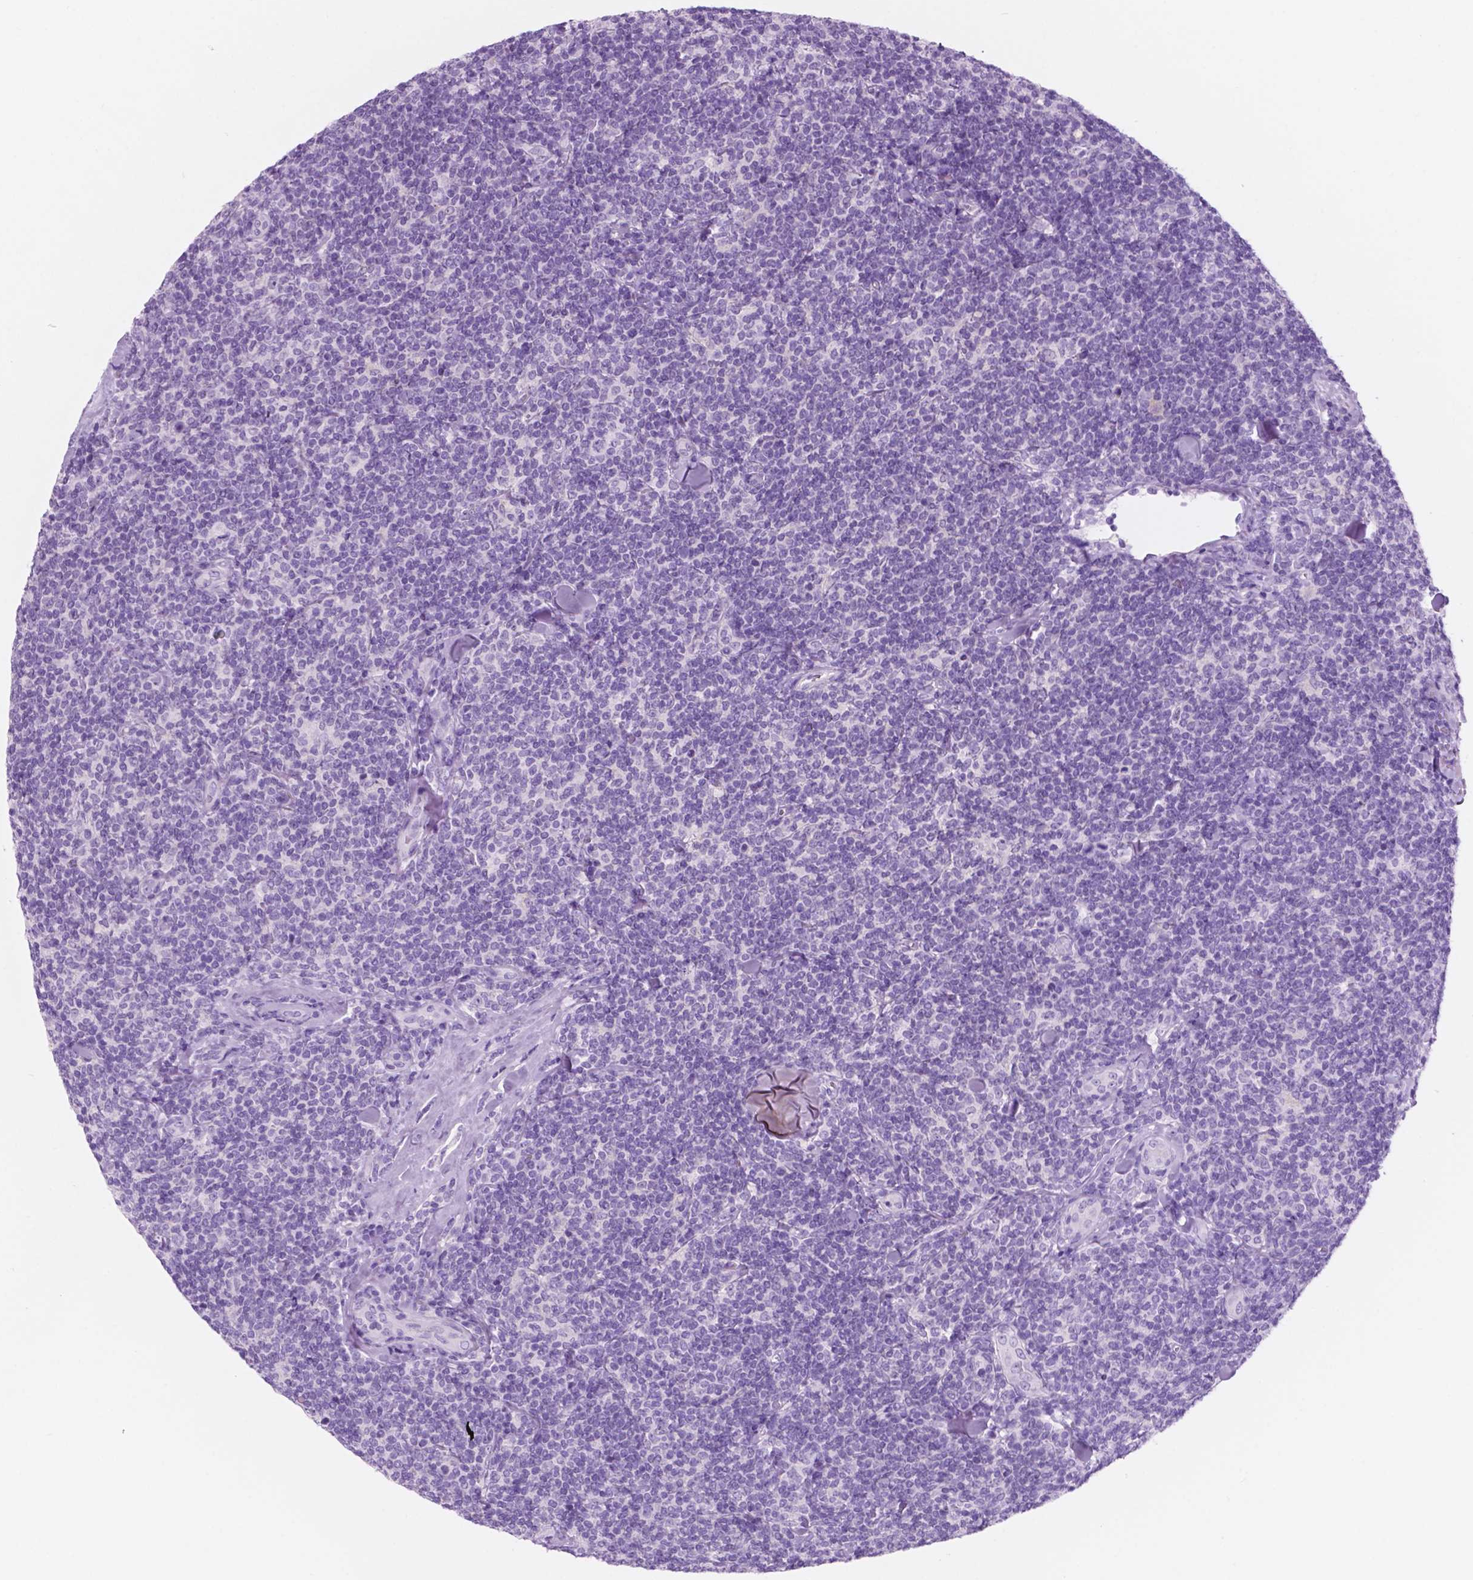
{"staining": {"intensity": "negative", "quantity": "none", "location": "none"}, "tissue": "lymphoma", "cell_type": "Tumor cells", "image_type": "cancer", "snomed": [{"axis": "morphology", "description": "Malignant lymphoma, non-Hodgkin's type, Low grade"}, {"axis": "topography", "description": "Lymph node"}], "caption": "The immunohistochemistry image has no significant expression in tumor cells of lymphoma tissue.", "gene": "CUZD1", "patient": {"sex": "female", "age": 56}}